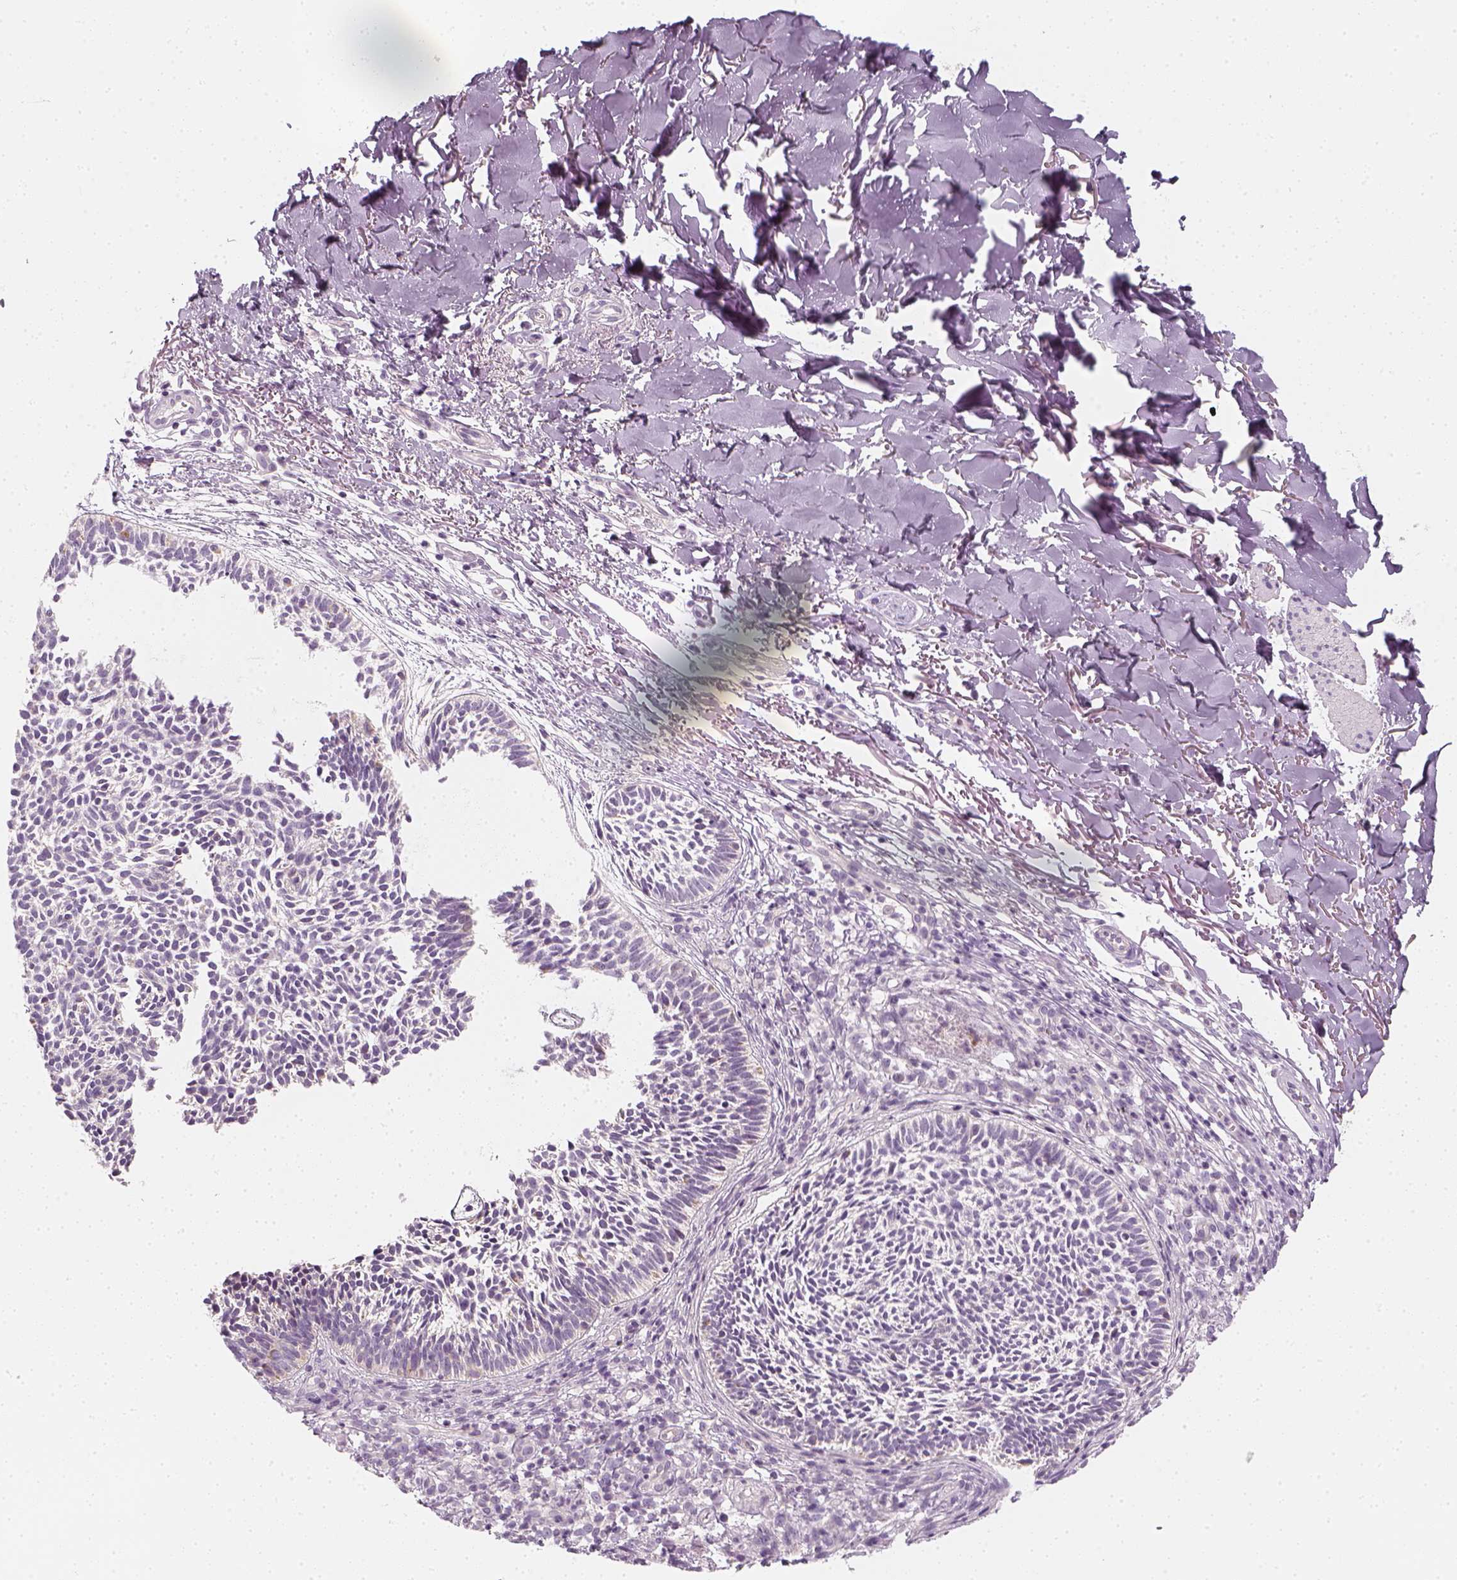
{"staining": {"intensity": "negative", "quantity": "none", "location": "none"}, "tissue": "skin cancer", "cell_type": "Tumor cells", "image_type": "cancer", "snomed": [{"axis": "morphology", "description": "Basal cell carcinoma"}, {"axis": "topography", "description": "Skin"}], "caption": "Human basal cell carcinoma (skin) stained for a protein using immunohistochemistry (IHC) shows no staining in tumor cells.", "gene": "PRAME", "patient": {"sex": "male", "age": 78}}